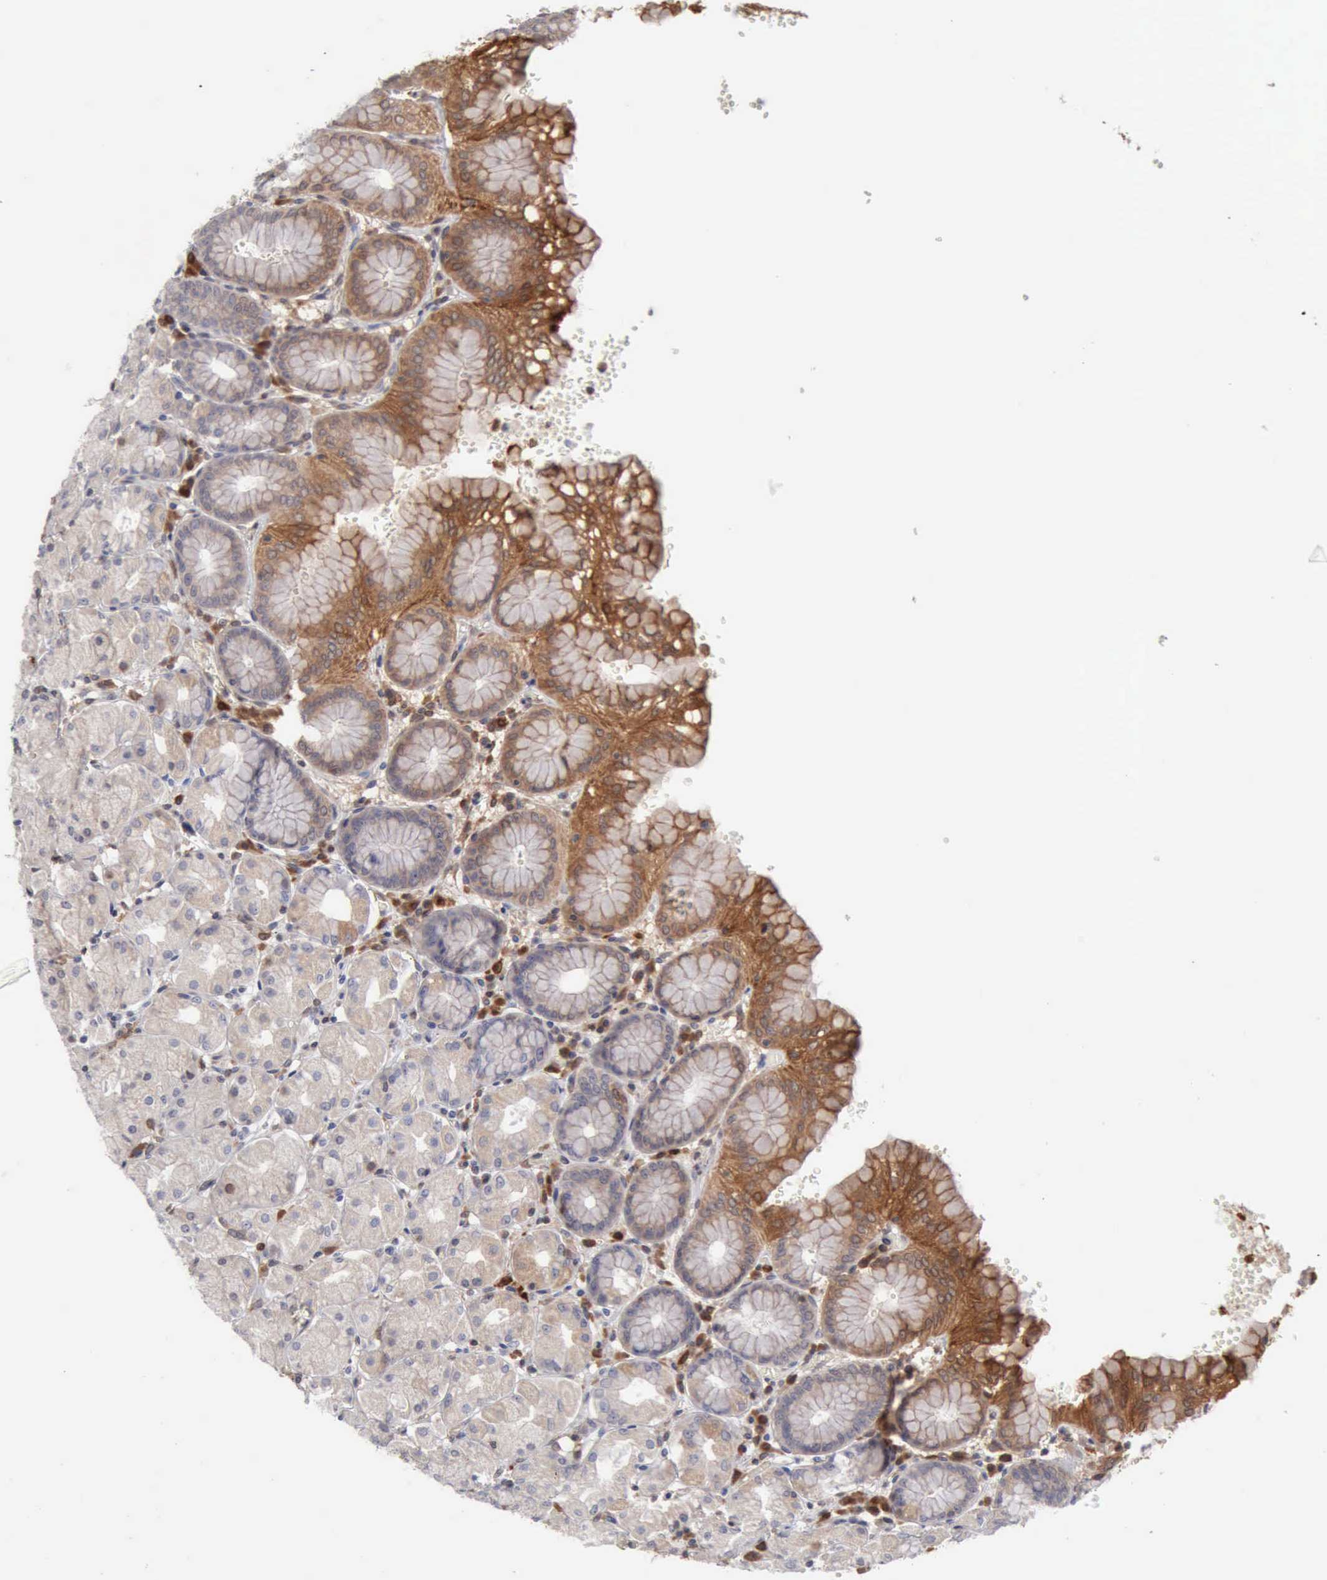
{"staining": {"intensity": "moderate", "quantity": "25%-75%", "location": "cytoplasmic/membranous"}, "tissue": "stomach", "cell_type": "Glandular cells", "image_type": "normal", "snomed": [{"axis": "morphology", "description": "Normal tissue, NOS"}, {"axis": "topography", "description": "Stomach, upper"}, {"axis": "topography", "description": "Stomach"}], "caption": "Stomach stained with DAB (3,3'-diaminobenzidine) immunohistochemistry displays medium levels of moderate cytoplasmic/membranous staining in approximately 25%-75% of glandular cells.", "gene": "APOL2", "patient": {"sex": "male", "age": 76}}